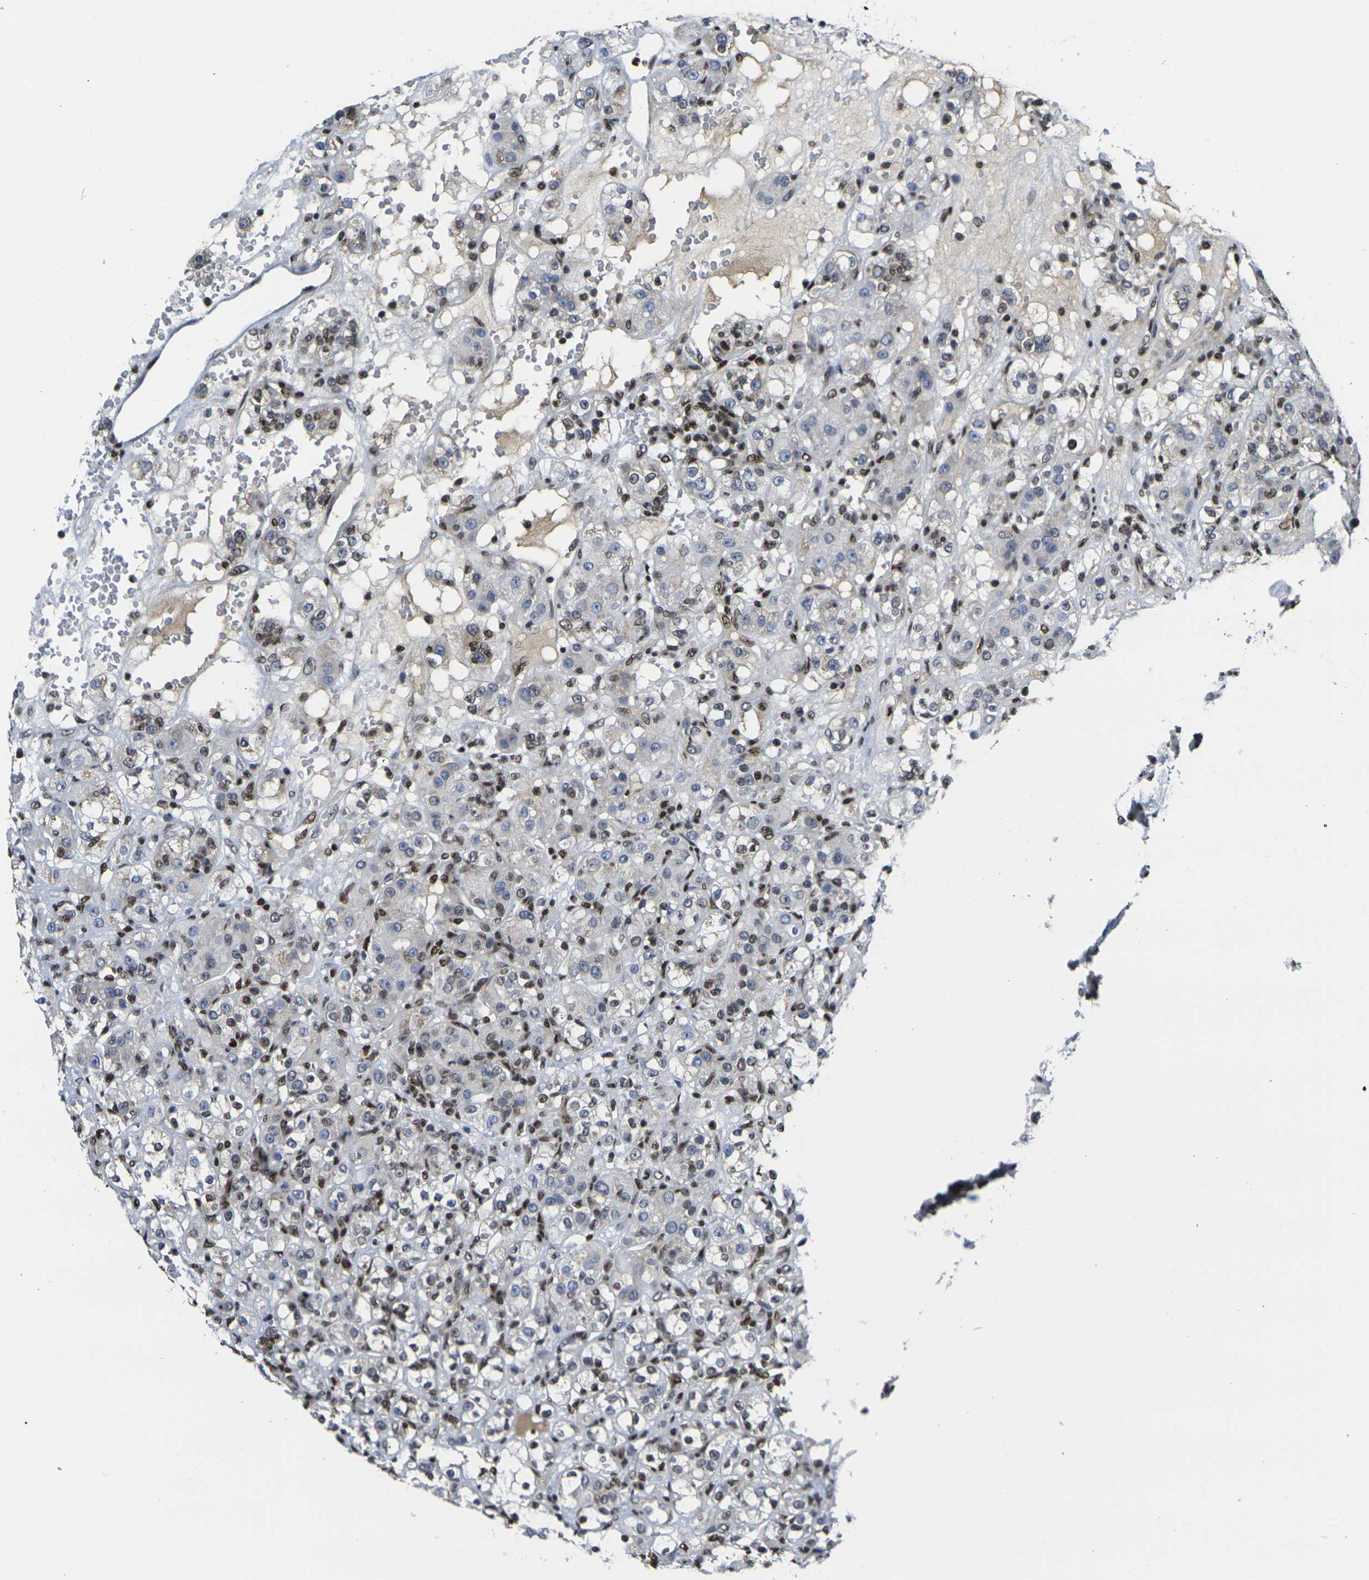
{"staining": {"intensity": "moderate", "quantity": "<25%", "location": "nuclear"}, "tissue": "renal cancer", "cell_type": "Tumor cells", "image_type": "cancer", "snomed": [{"axis": "morphology", "description": "Normal tissue, NOS"}, {"axis": "morphology", "description": "Adenocarcinoma, NOS"}, {"axis": "topography", "description": "Kidney"}], "caption": "Immunohistochemistry (IHC) micrograph of neoplastic tissue: adenocarcinoma (renal) stained using IHC exhibits low levels of moderate protein expression localized specifically in the nuclear of tumor cells, appearing as a nuclear brown color.", "gene": "H1-10", "patient": {"sex": "male", "age": 61}}